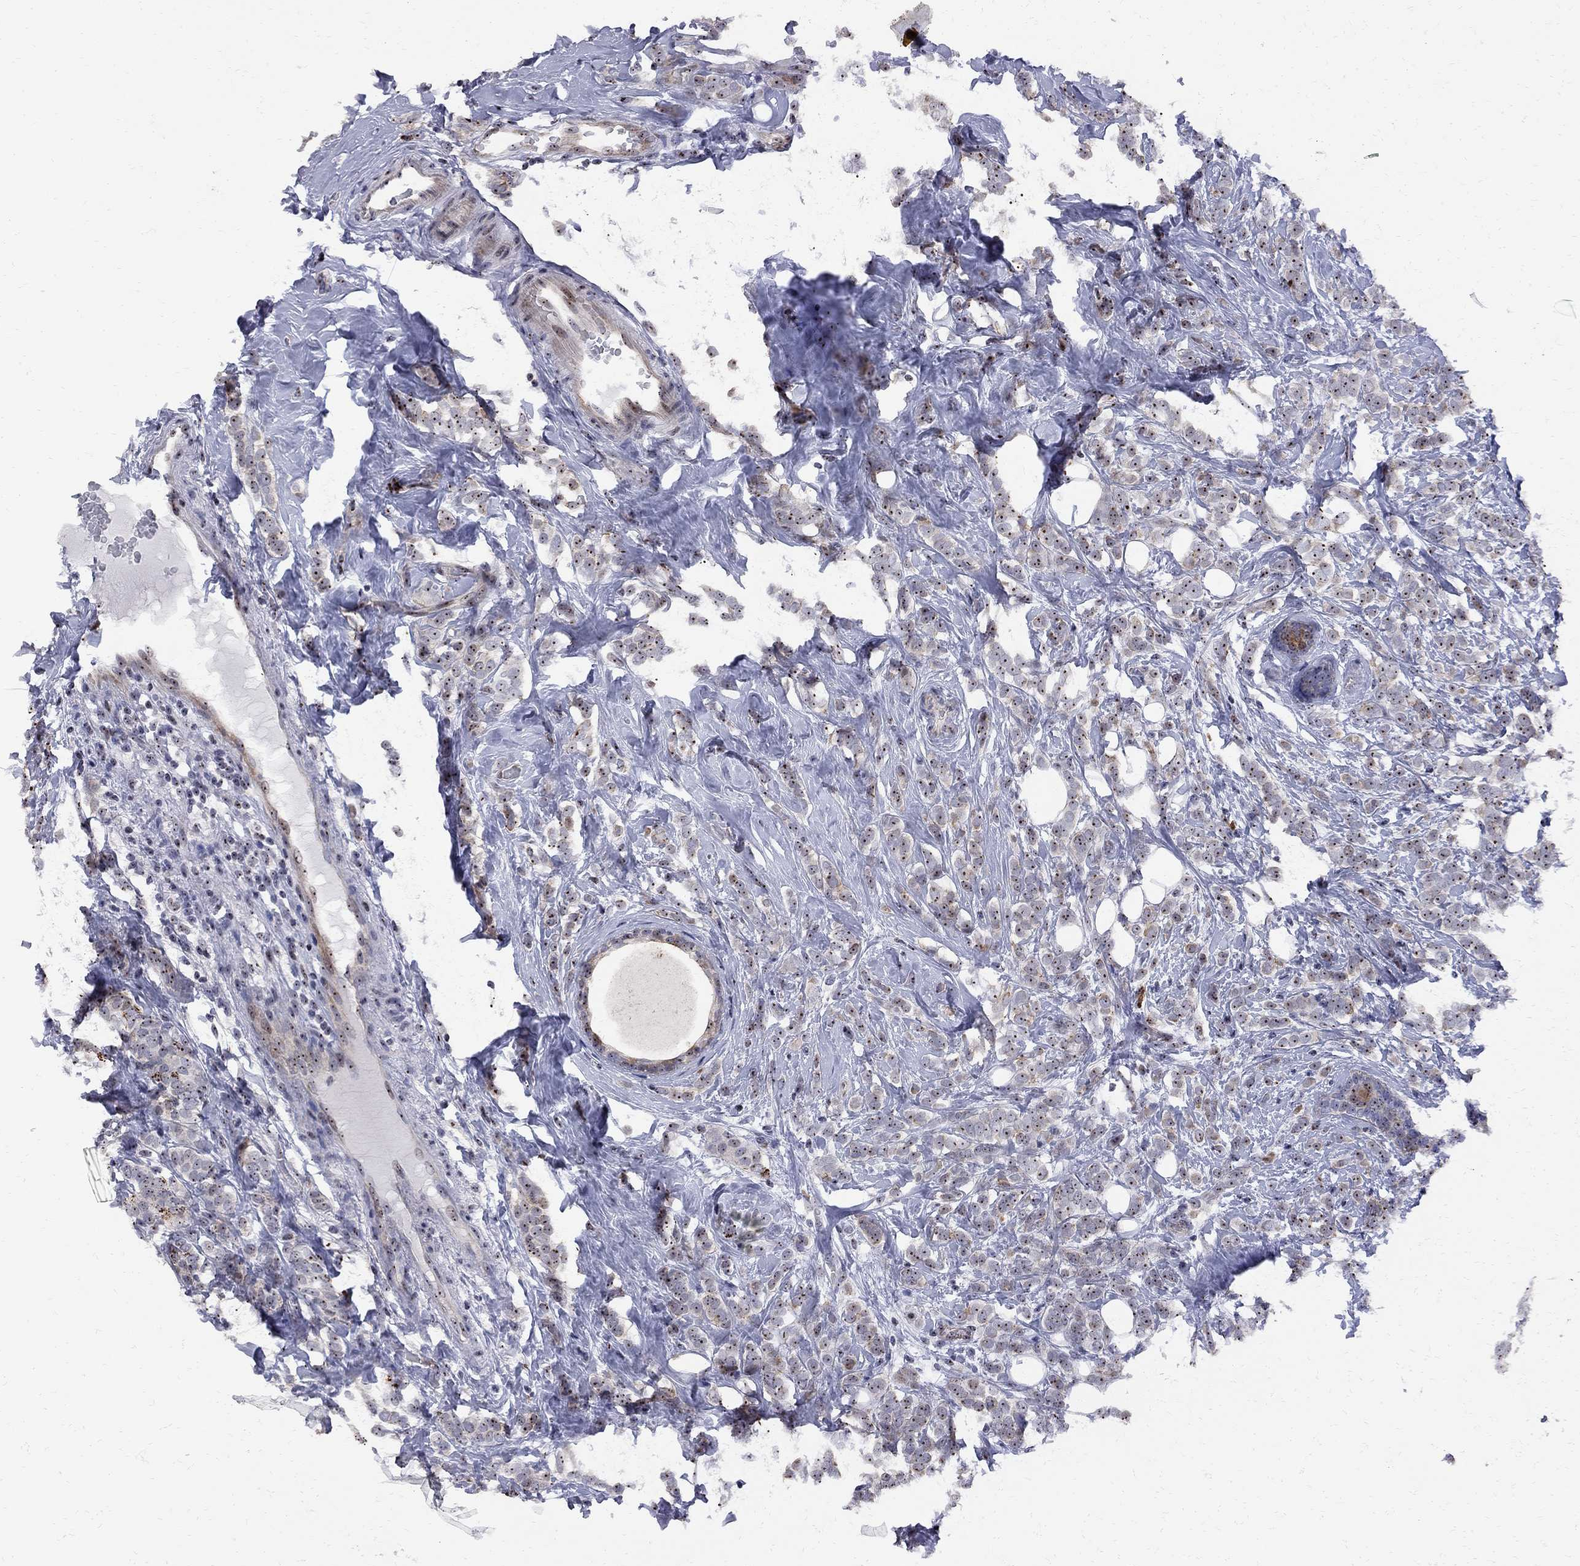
{"staining": {"intensity": "weak", "quantity": ">75%", "location": "cytoplasmic/membranous,nuclear"}, "tissue": "breast cancer", "cell_type": "Tumor cells", "image_type": "cancer", "snomed": [{"axis": "morphology", "description": "Lobular carcinoma"}, {"axis": "topography", "description": "Breast"}], "caption": "A brown stain labels weak cytoplasmic/membranous and nuclear expression of a protein in human breast lobular carcinoma tumor cells.", "gene": "DHX33", "patient": {"sex": "female", "age": 49}}